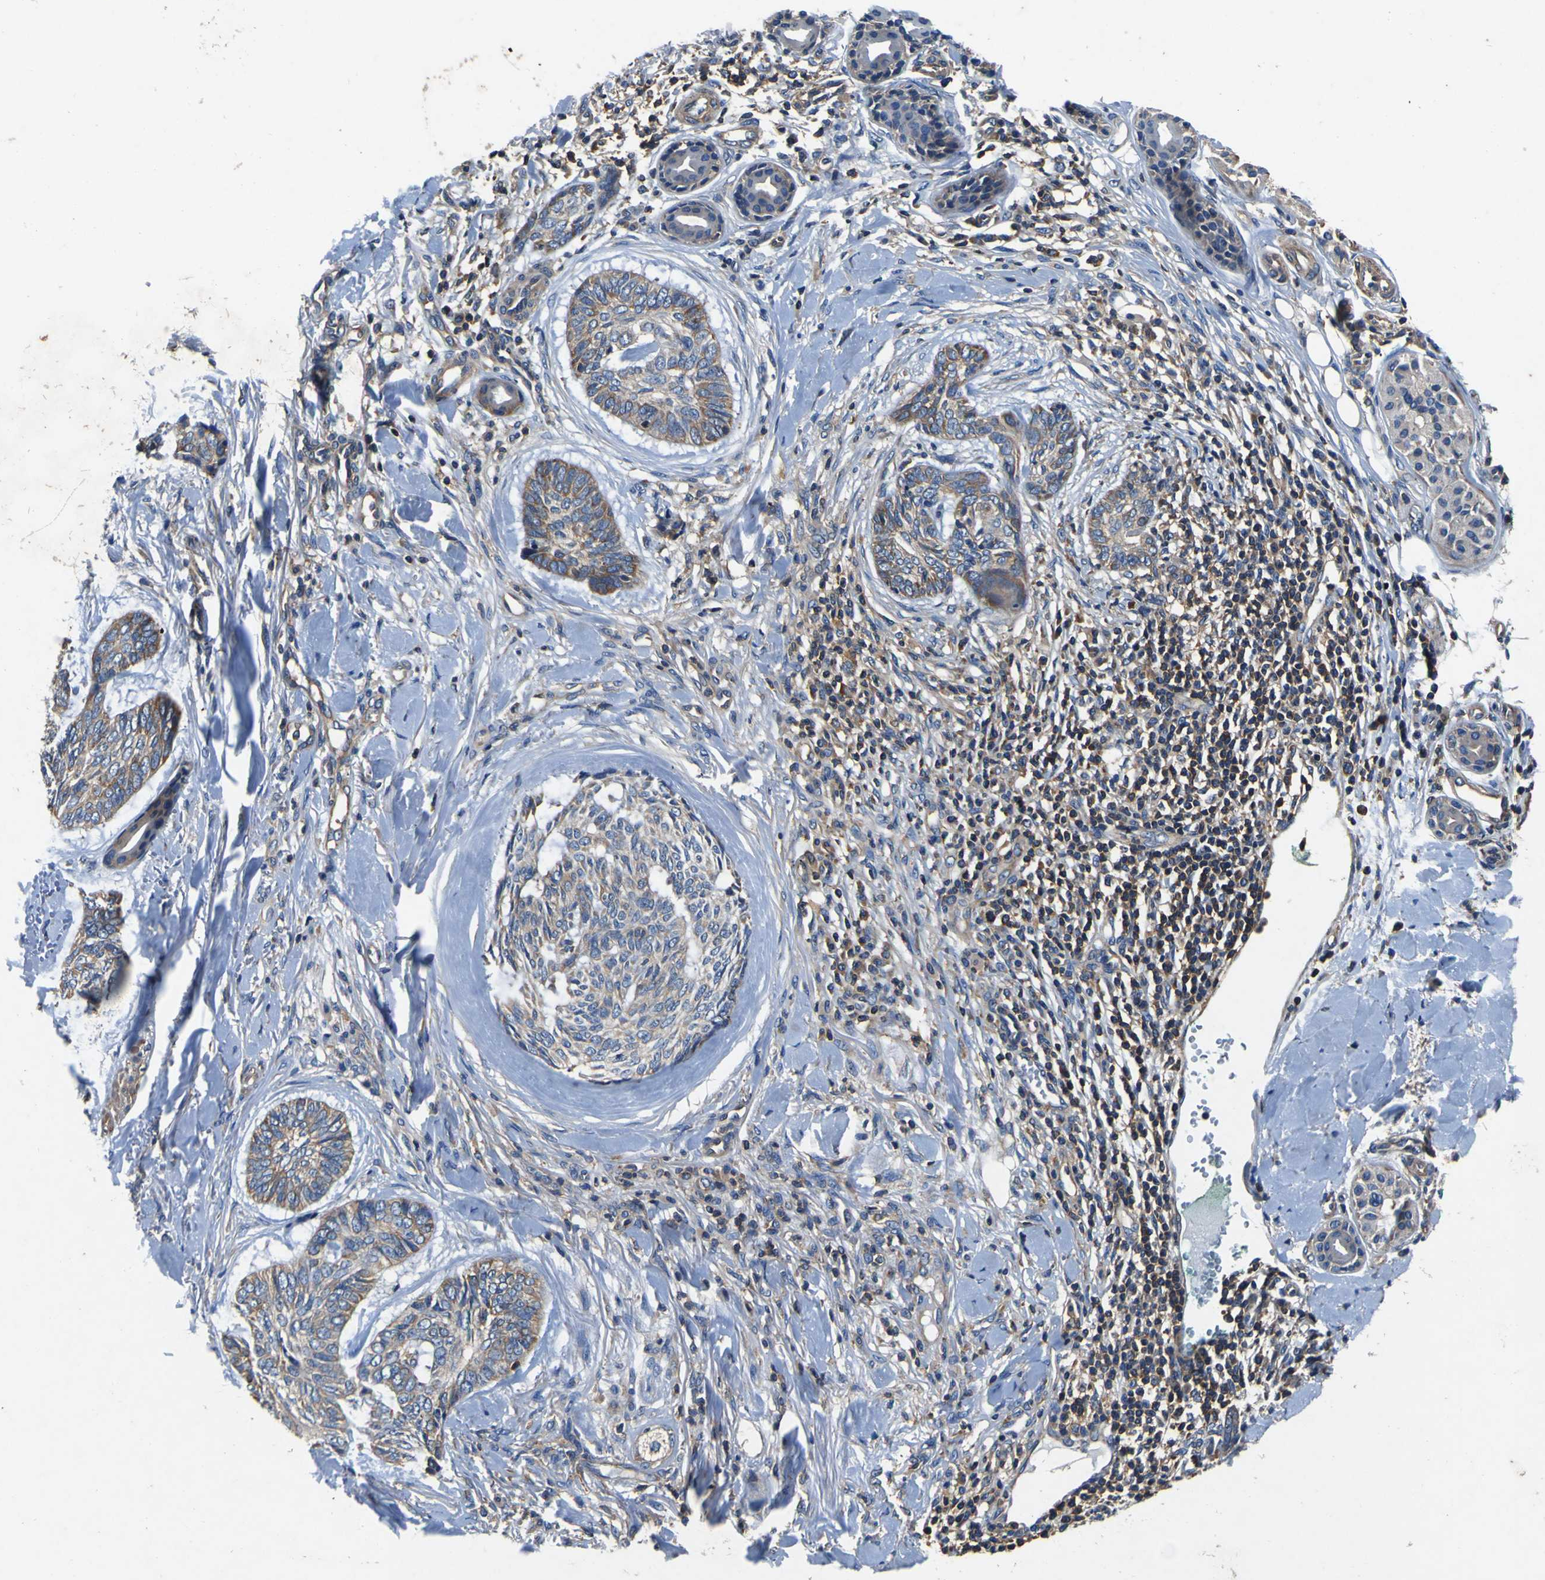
{"staining": {"intensity": "weak", "quantity": ">75%", "location": "cytoplasmic/membranous"}, "tissue": "skin cancer", "cell_type": "Tumor cells", "image_type": "cancer", "snomed": [{"axis": "morphology", "description": "Basal cell carcinoma"}, {"axis": "topography", "description": "Skin"}], "caption": "A histopathology image of human basal cell carcinoma (skin) stained for a protein shows weak cytoplasmic/membranous brown staining in tumor cells. Nuclei are stained in blue.", "gene": "CNR2", "patient": {"sex": "male", "age": 43}}